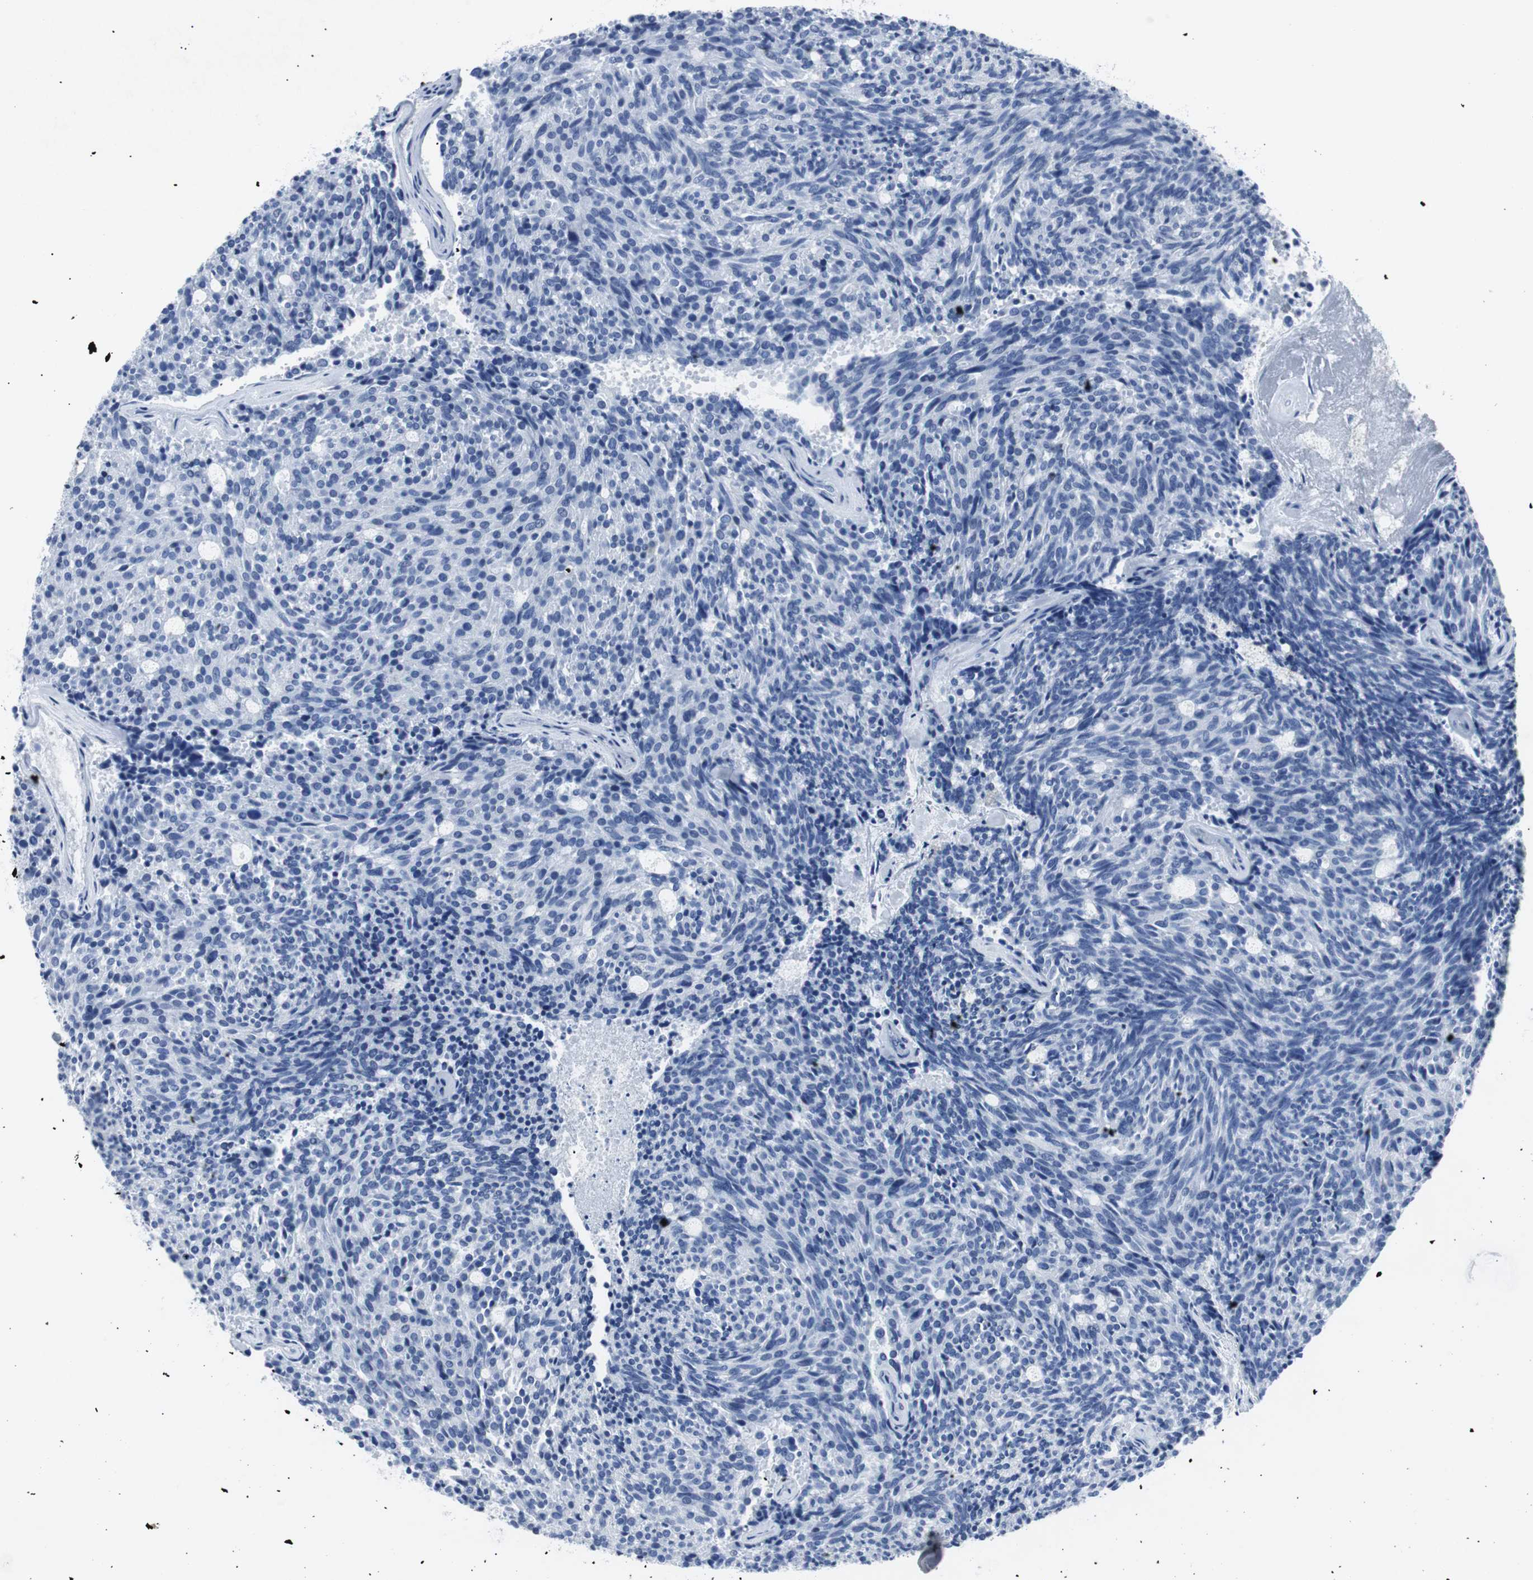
{"staining": {"intensity": "negative", "quantity": "none", "location": "none"}, "tissue": "carcinoid", "cell_type": "Tumor cells", "image_type": "cancer", "snomed": [{"axis": "morphology", "description": "Carcinoid, malignant, NOS"}, {"axis": "topography", "description": "Pancreas"}], "caption": "DAB (3,3'-diaminobenzidine) immunohistochemical staining of carcinoid demonstrates no significant positivity in tumor cells.", "gene": "GAP43", "patient": {"sex": "female", "age": 54}}